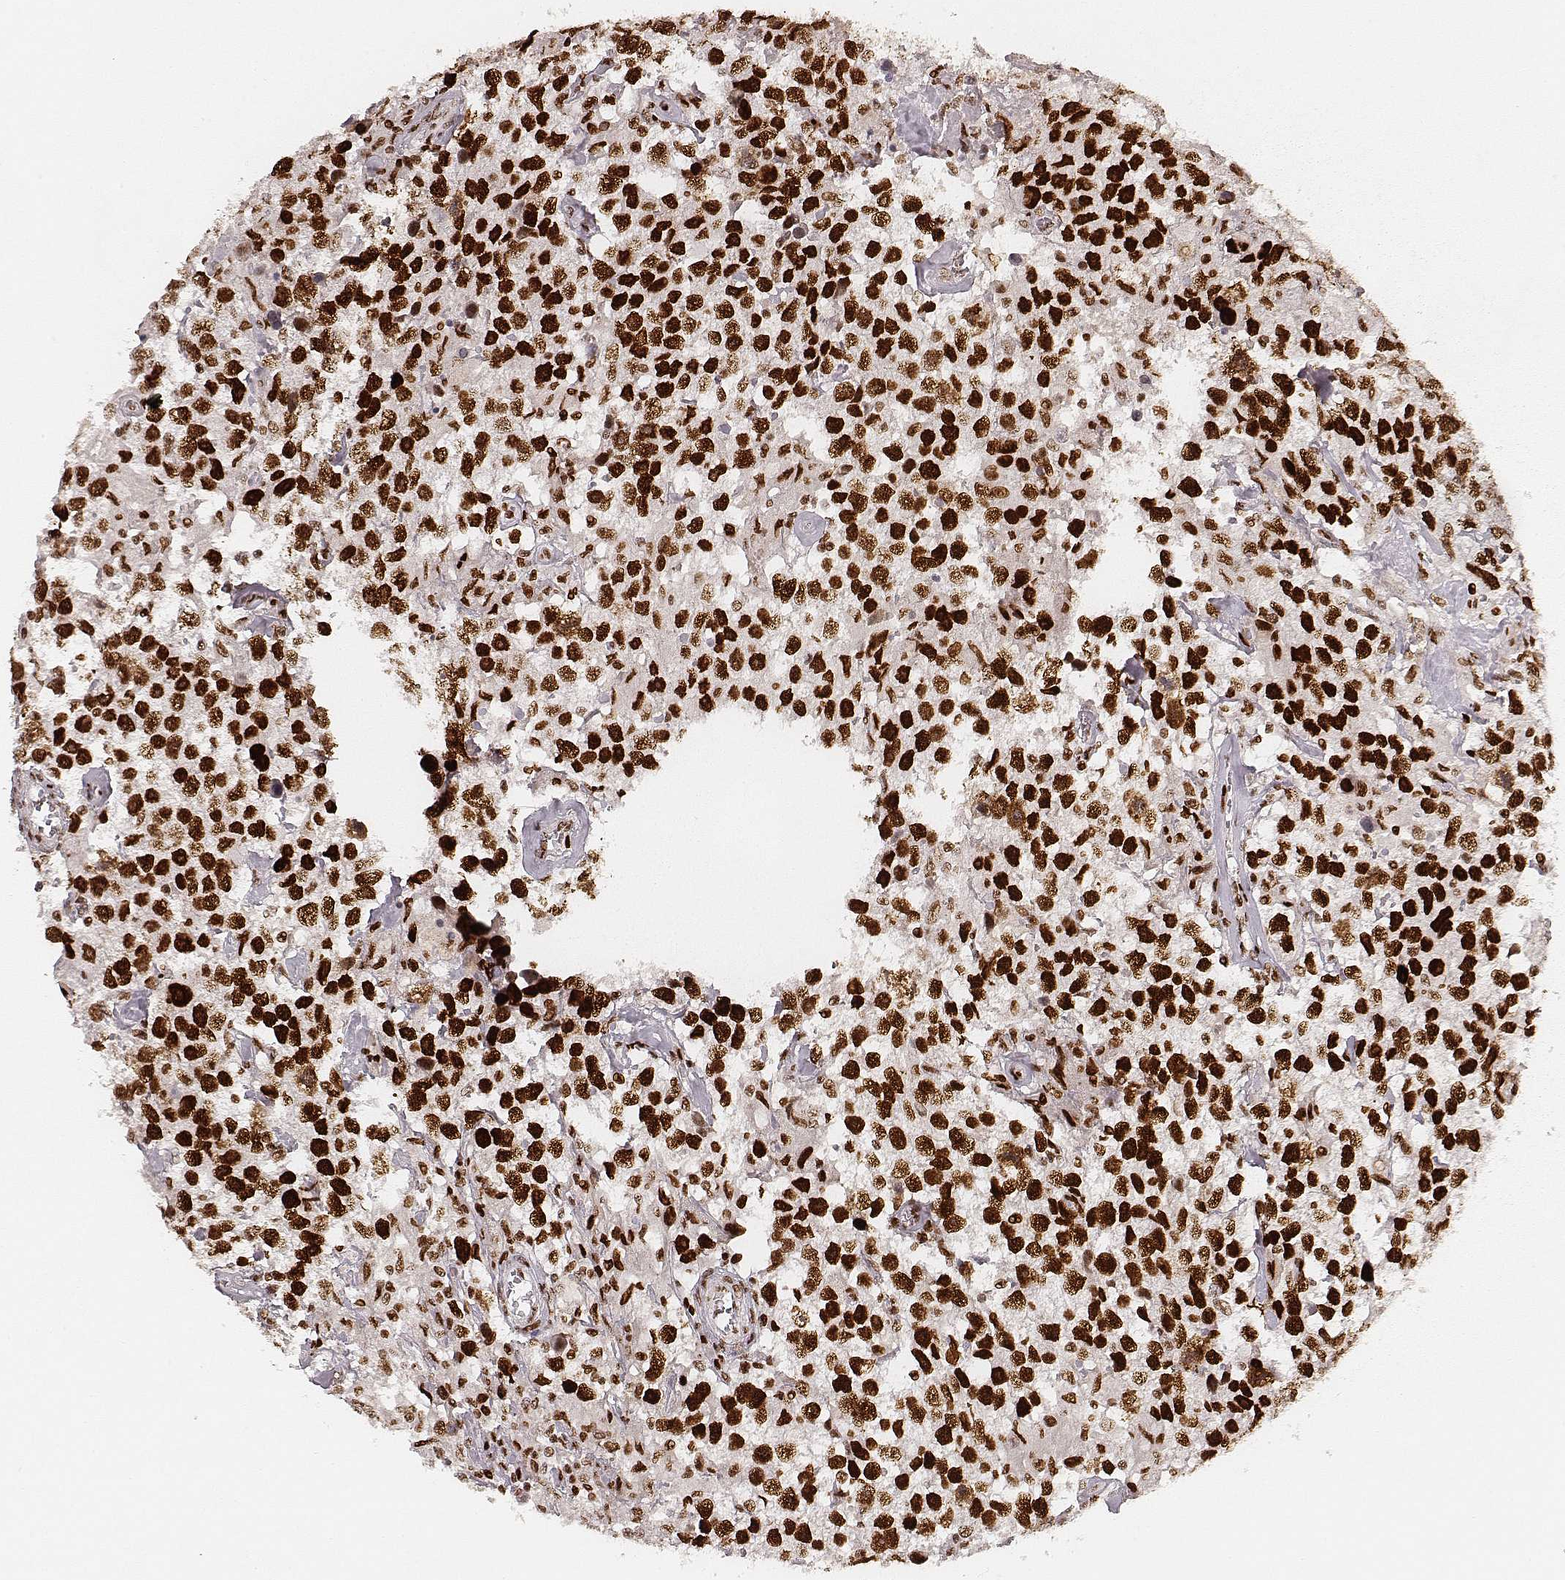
{"staining": {"intensity": "strong", "quantity": ">75%", "location": "nuclear"}, "tissue": "testis cancer", "cell_type": "Tumor cells", "image_type": "cancer", "snomed": [{"axis": "morphology", "description": "Seminoma, NOS"}, {"axis": "topography", "description": "Testis"}], "caption": "Immunohistochemical staining of human testis cancer displays strong nuclear protein expression in approximately >75% of tumor cells.", "gene": "HNRNPC", "patient": {"sex": "male", "age": 43}}